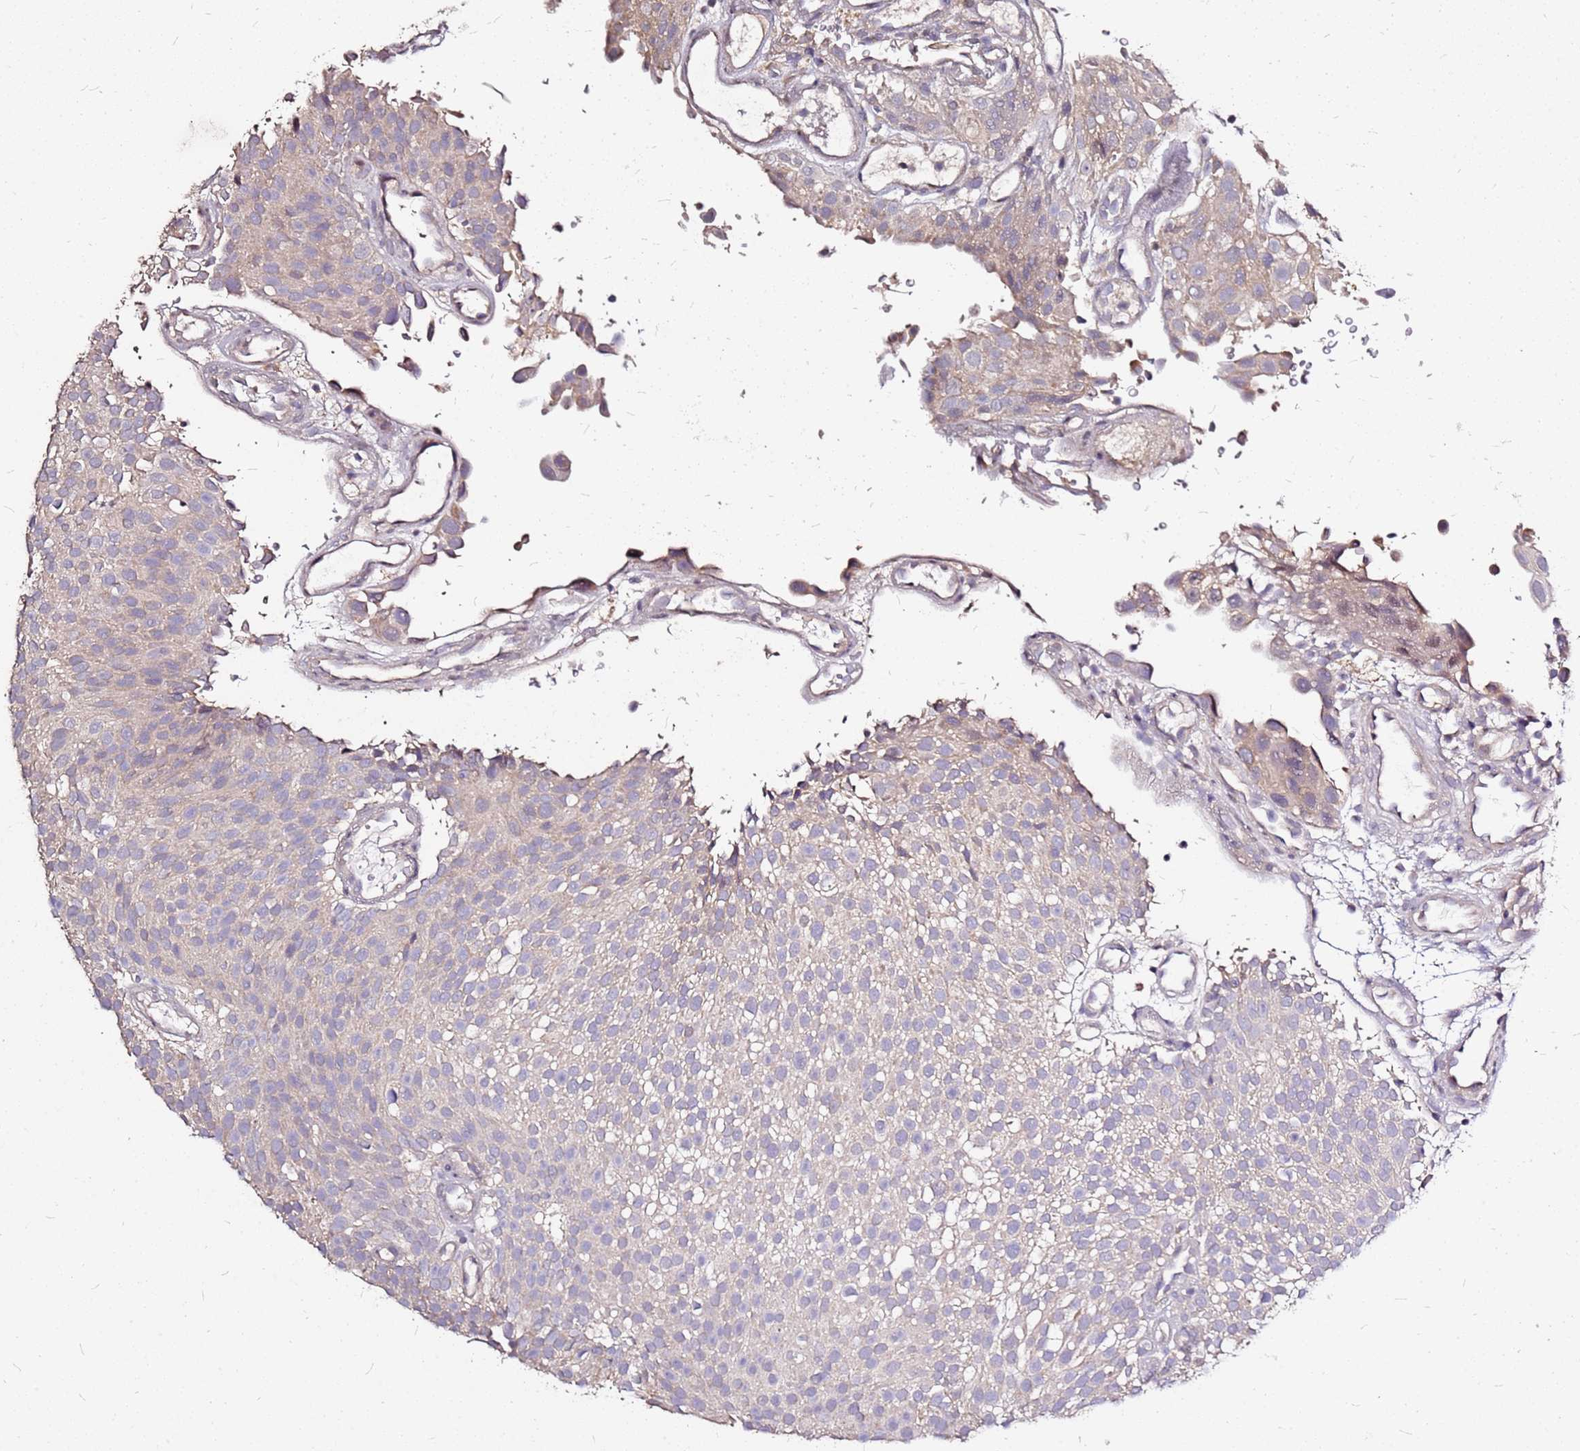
{"staining": {"intensity": "weak", "quantity": "25%-75%", "location": "cytoplasmic/membranous"}, "tissue": "urothelial cancer", "cell_type": "Tumor cells", "image_type": "cancer", "snomed": [{"axis": "morphology", "description": "Urothelial carcinoma, Low grade"}, {"axis": "topography", "description": "Urinary bladder"}], "caption": "Urothelial cancer stained with DAB (3,3'-diaminobenzidine) immunohistochemistry (IHC) displays low levels of weak cytoplasmic/membranous positivity in approximately 25%-75% of tumor cells.", "gene": "DCDC2C", "patient": {"sex": "male", "age": 78}}